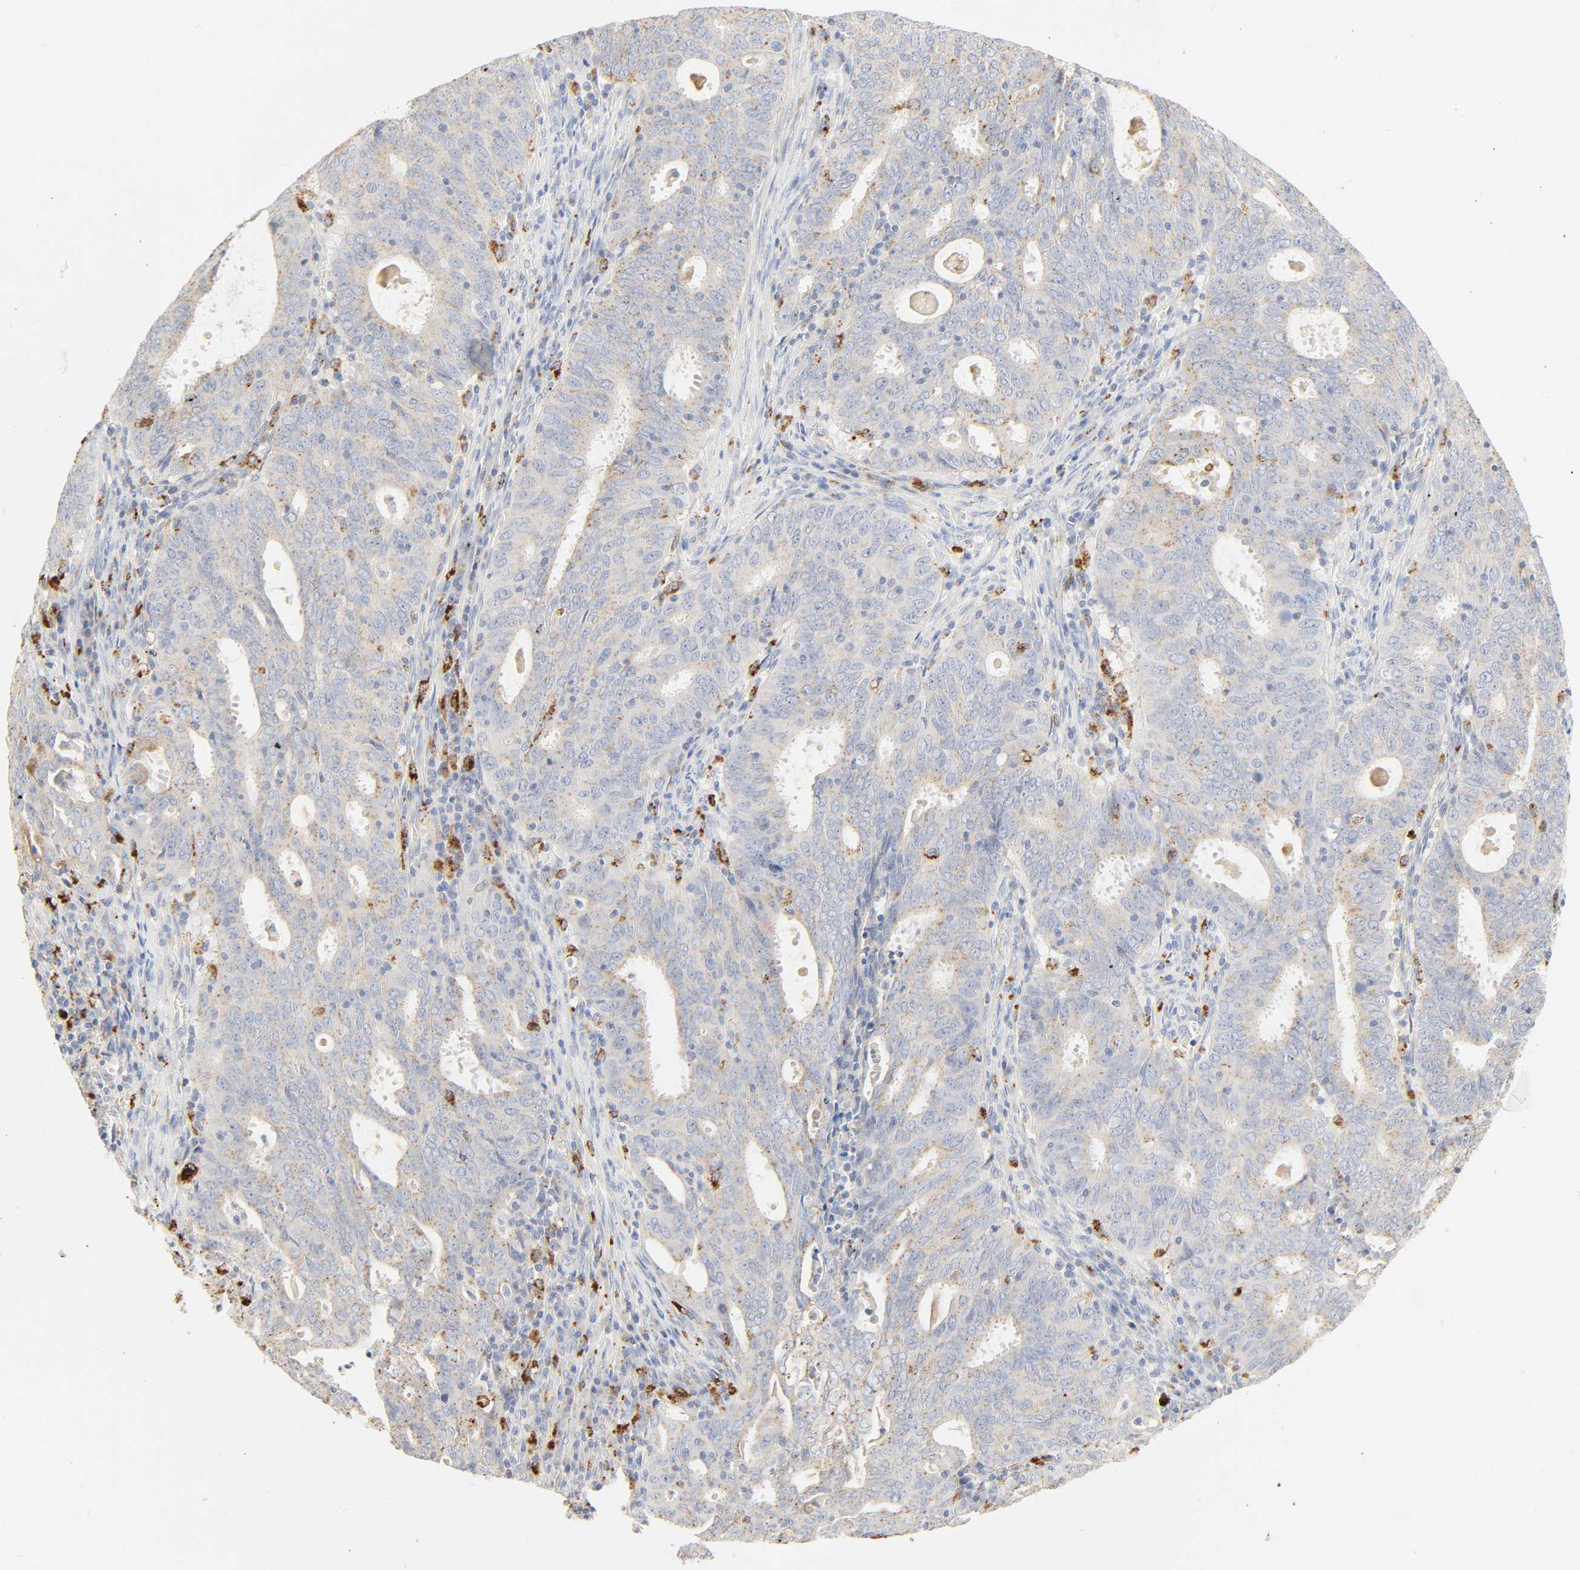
{"staining": {"intensity": "weak", "quantity": "<25%", "location": "cytoplasmic/membranous"}, "tissue": "cervical cancer", "cell_type": "Tumor cells", "image_type": "cancer", "snomed": [{"axis": "morphology", "description": "Adenocarcinoma, NOS"}, {"axis": "topography", "description": "Cervix"}], "caption": "DAB (3,3'-diaminobenzidine) immunohistochemical staining of human adenocarcinoma (cervical) reveals no significant expression in tumor cells.", "gene": "CAMK2A", "patient": {"sex": "female", "age": 44}}